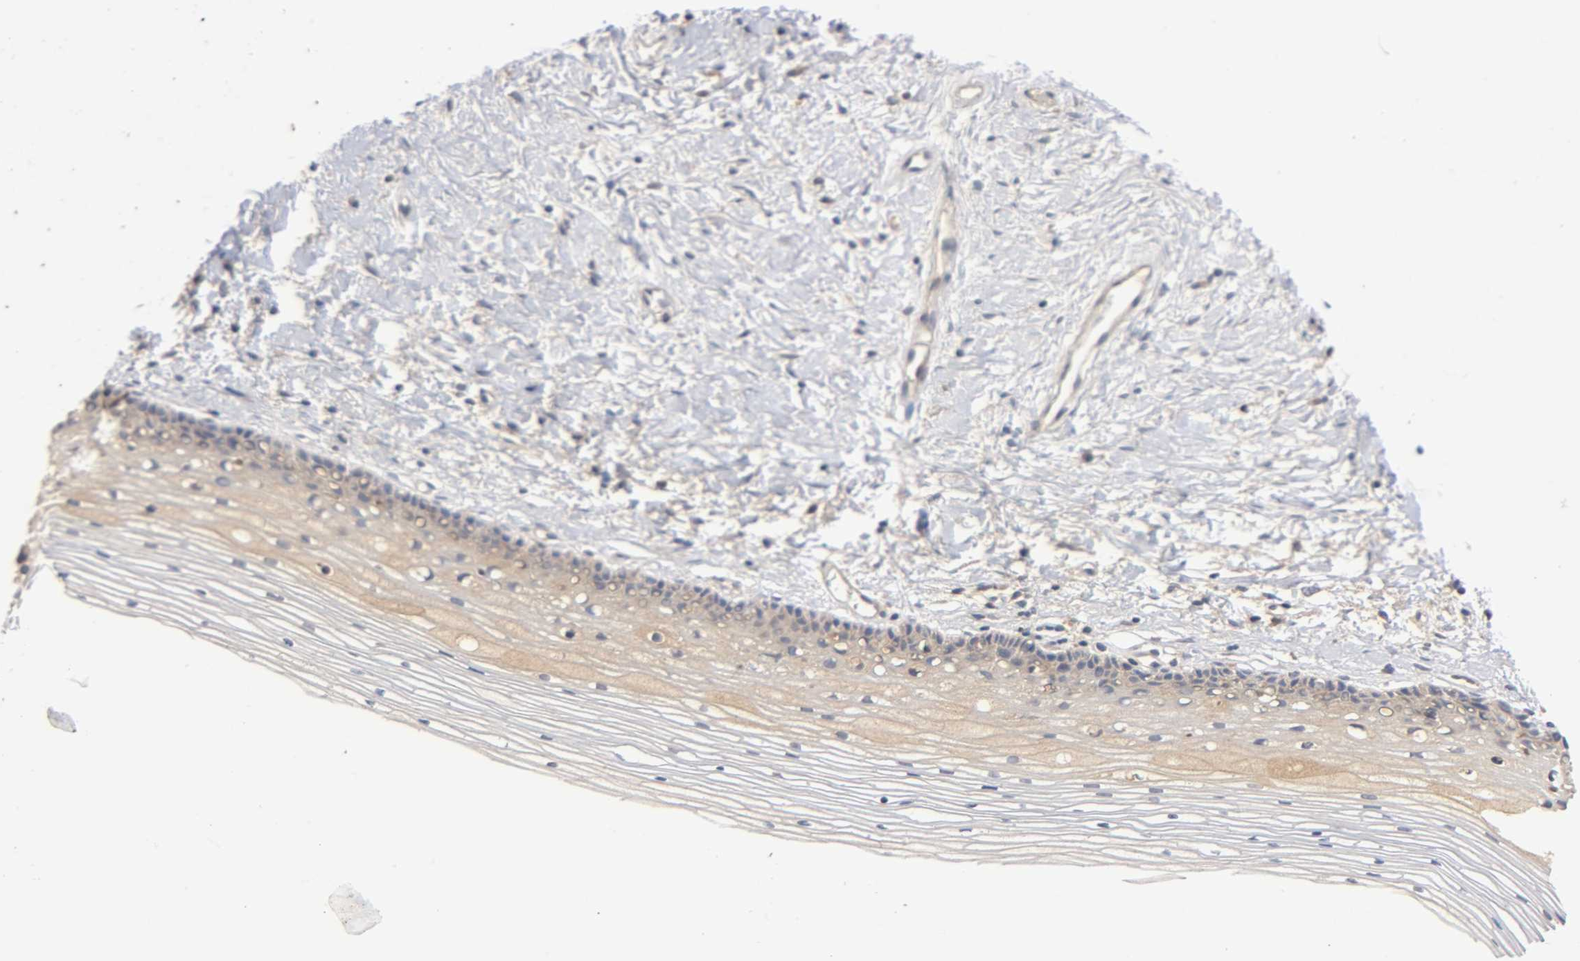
{"staining": {"intensity": "weak", "quantity": ">75%", "location": "cytoplasmic/membranous"}, "tissue": "cervix", "cell_type": "Glandular cells", "image_type": "normal", "snomed": [{"axis": "morphology", "description": "Normal tissue, NOS"}, {"axis": "topography", "description": "Cervix"}], "caption": "A high-resolution photomicrograph shows immunohistochemistry staining of normal cervix, which displays weak cytoplasmic/membranous staining in approximately >75% of glandular cells.", "gene": "CPB2", "patient": {"sex": "female", "age": 77}}